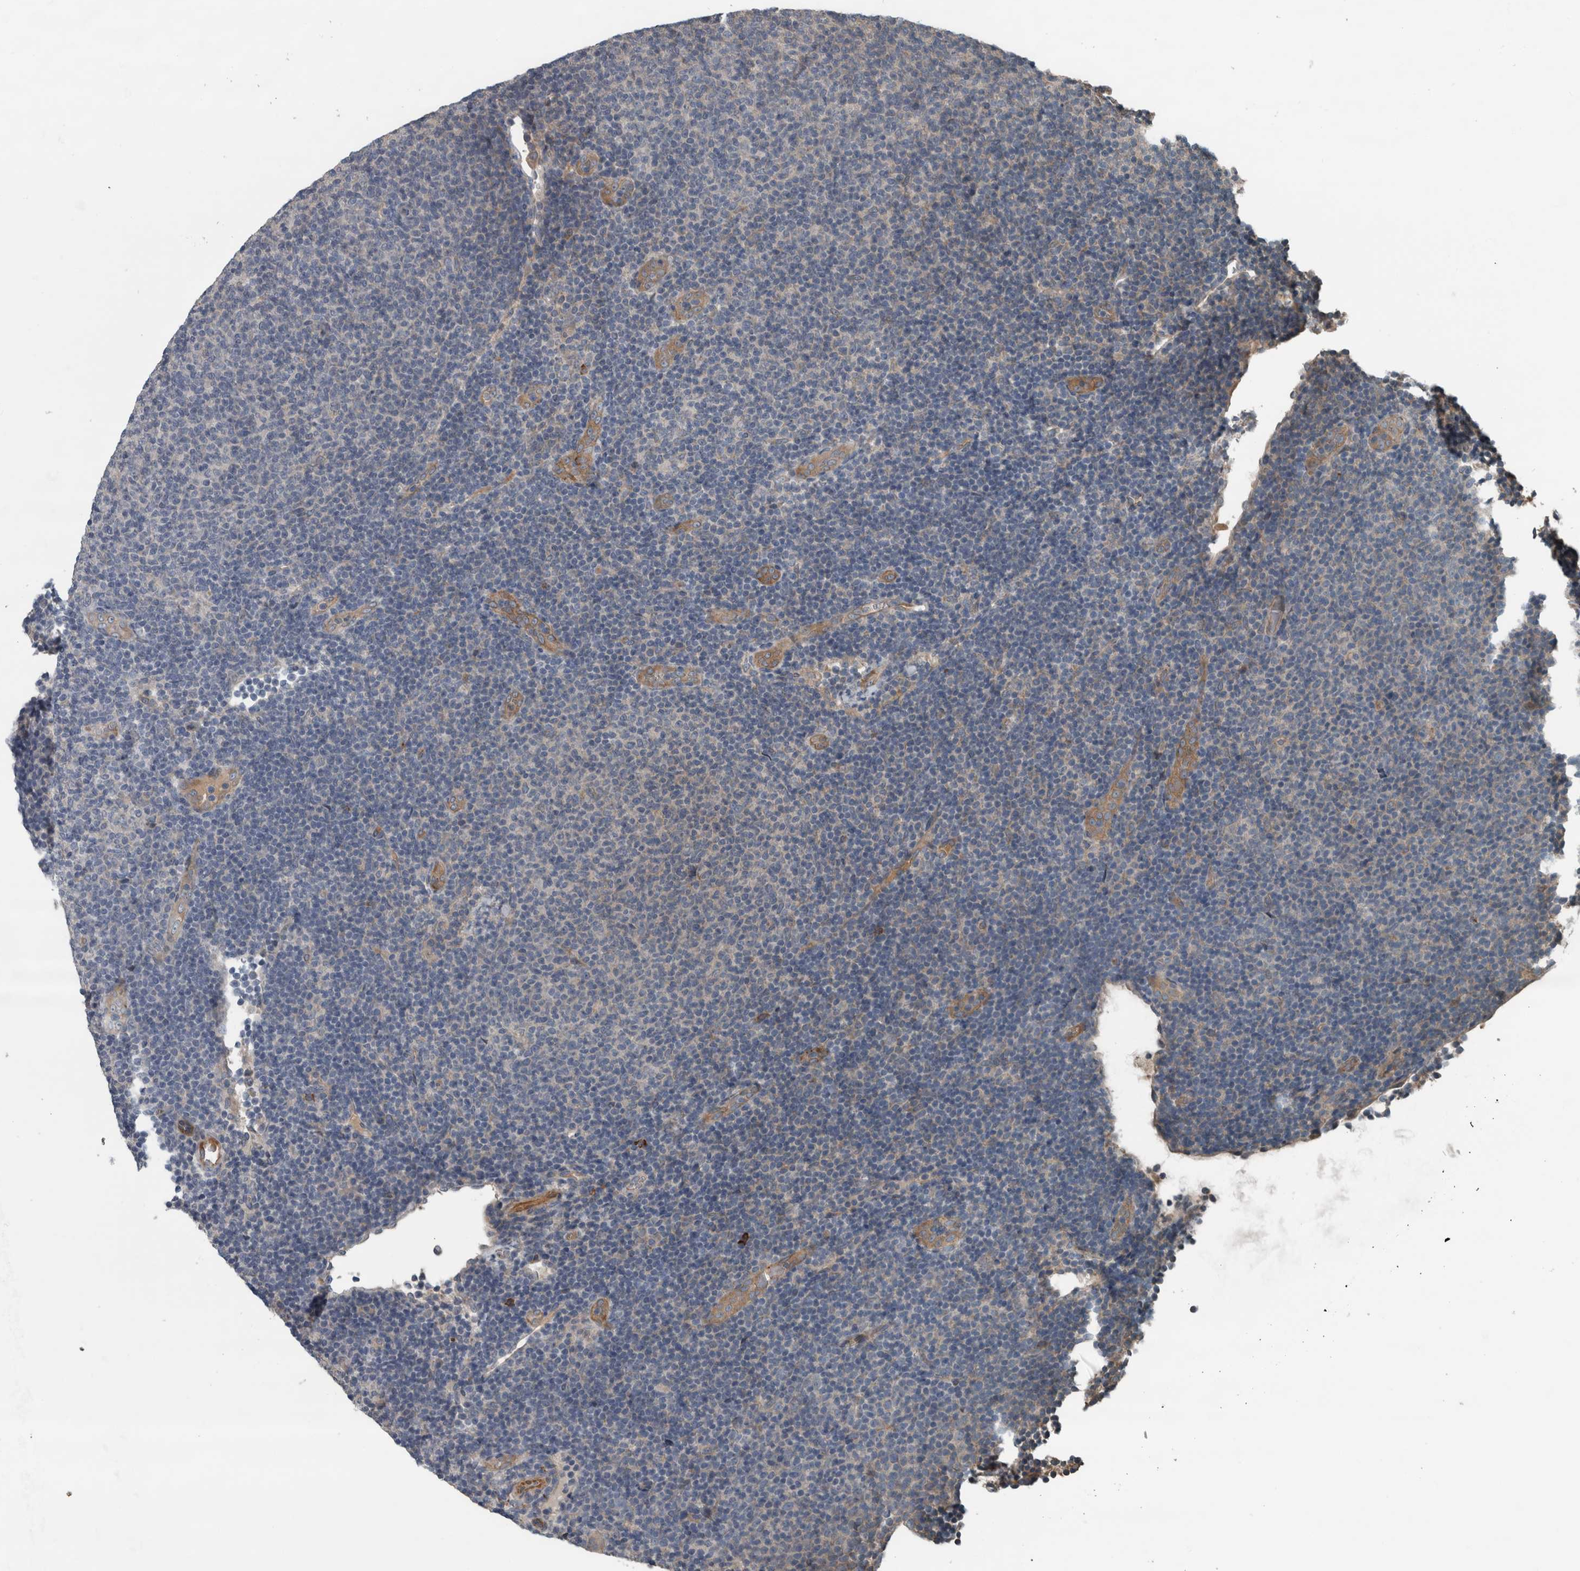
{"staining": {"intensity": "negative", "quantity": "none", "location": "none"}, "tissue": "lymphoma", "cell_type": "Tumor cells", "image_type": "cancer", "snomed": [{"axis": "morphology", "description": "Malignant lymphoma, non-Hodgkin's type, Low grade"}, {"axis": "topography", "description": "Lymph node"}], "caption": "The micrograph exhibits no staining of tumor cells in low-grade malignant lymphoma, non-Hodgkin's type.", "gene": "EXOC8", "patient": {"sex": "male", "age": 66}}